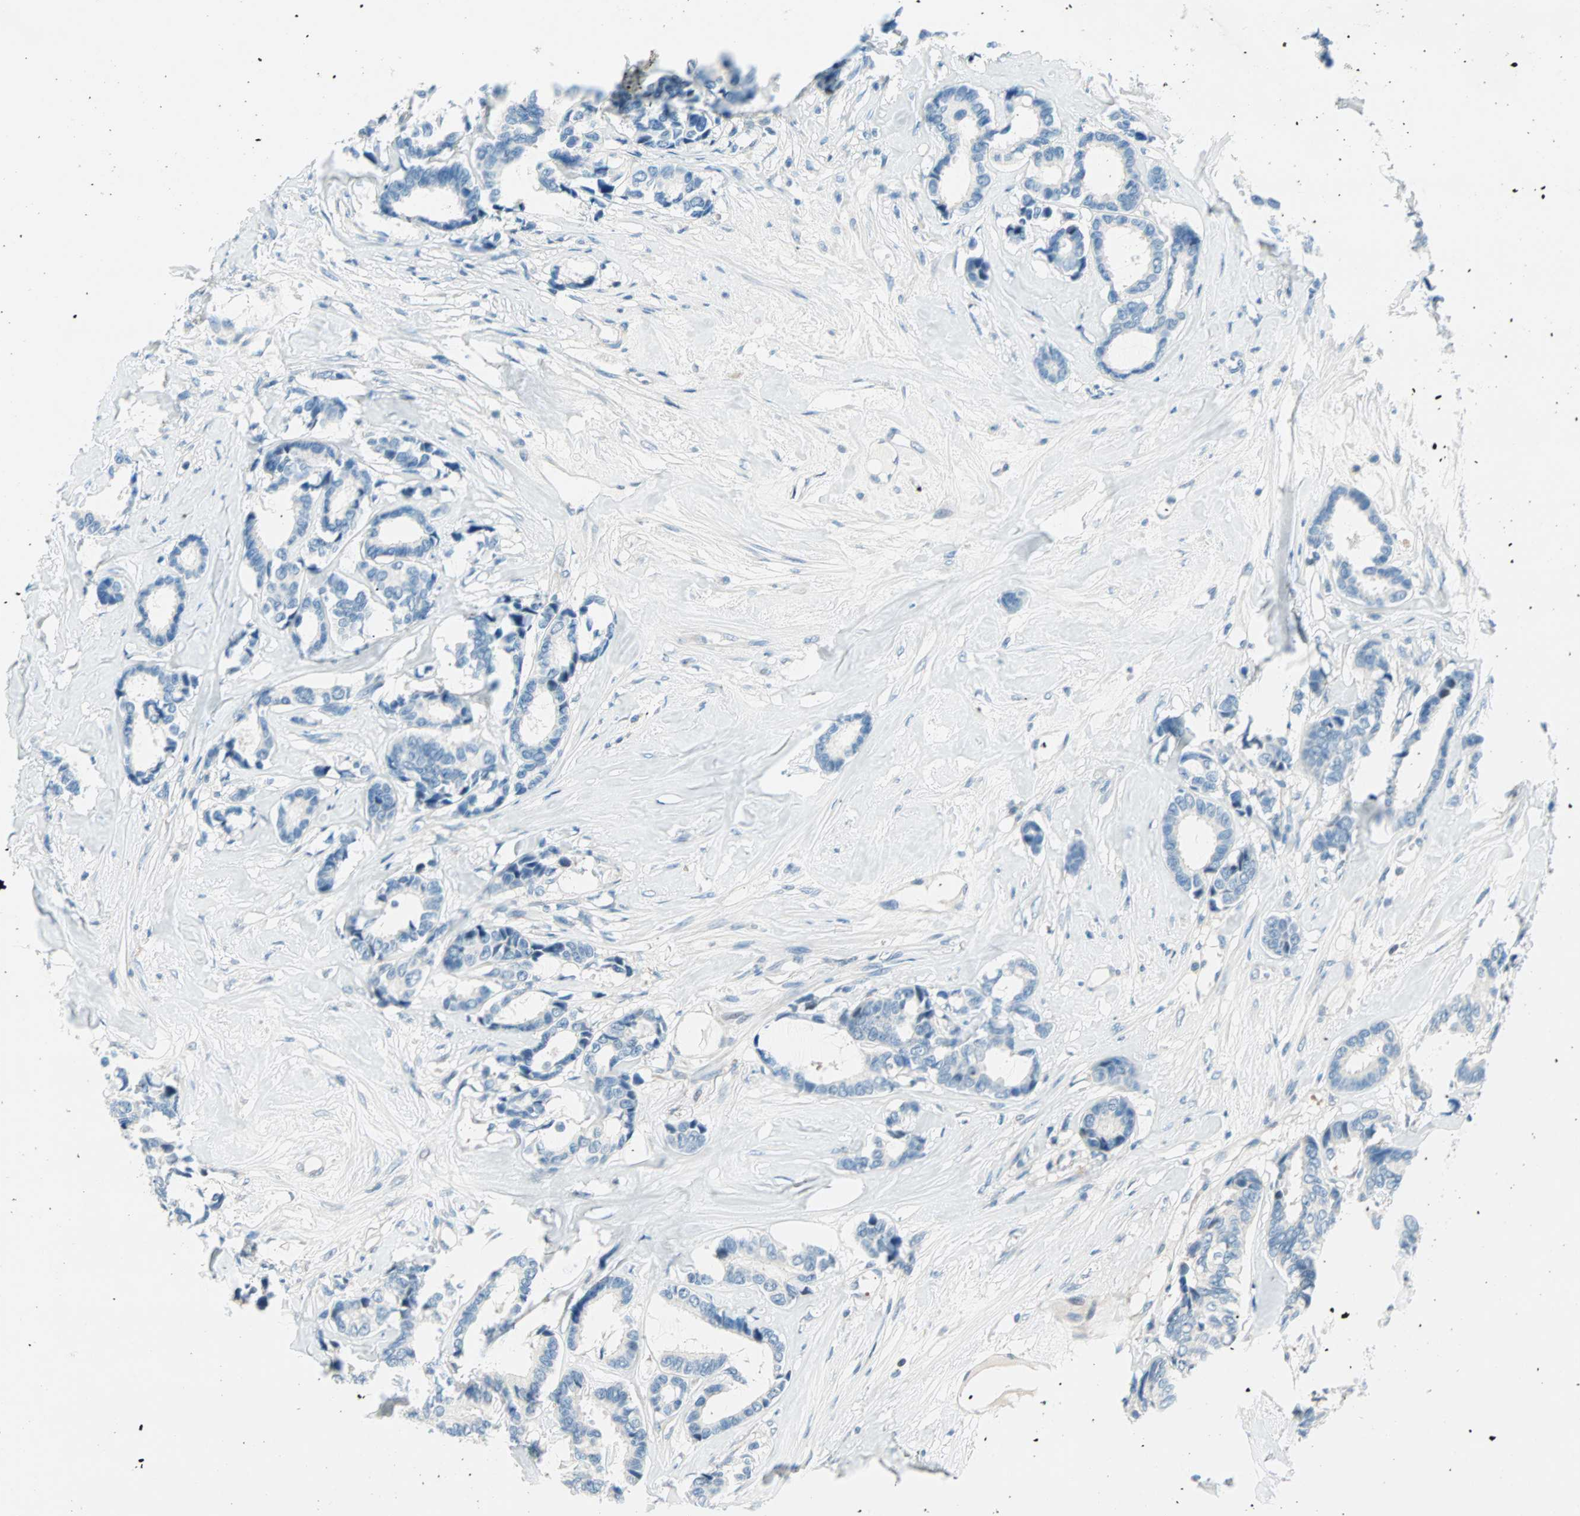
{"staining": {"intensity": "negative", "quantity": "none", "location": "none"}, "tissue": "breast cancer", "cell_type": "Tumor cells", "image_type": "cancer", "snomed": [{"axis": "morphology", "description": "Duct carcinoma"}, {"axis": "topography", "description": "Breast"}], "caption": "Human breast infiltrating ductal carcinoma stained for a protein using immunohistochemistry (IHC) shows no positivity in tumor cells.", "gene": "TMEM163", "patient": {"sex": "female", "age": 87}}